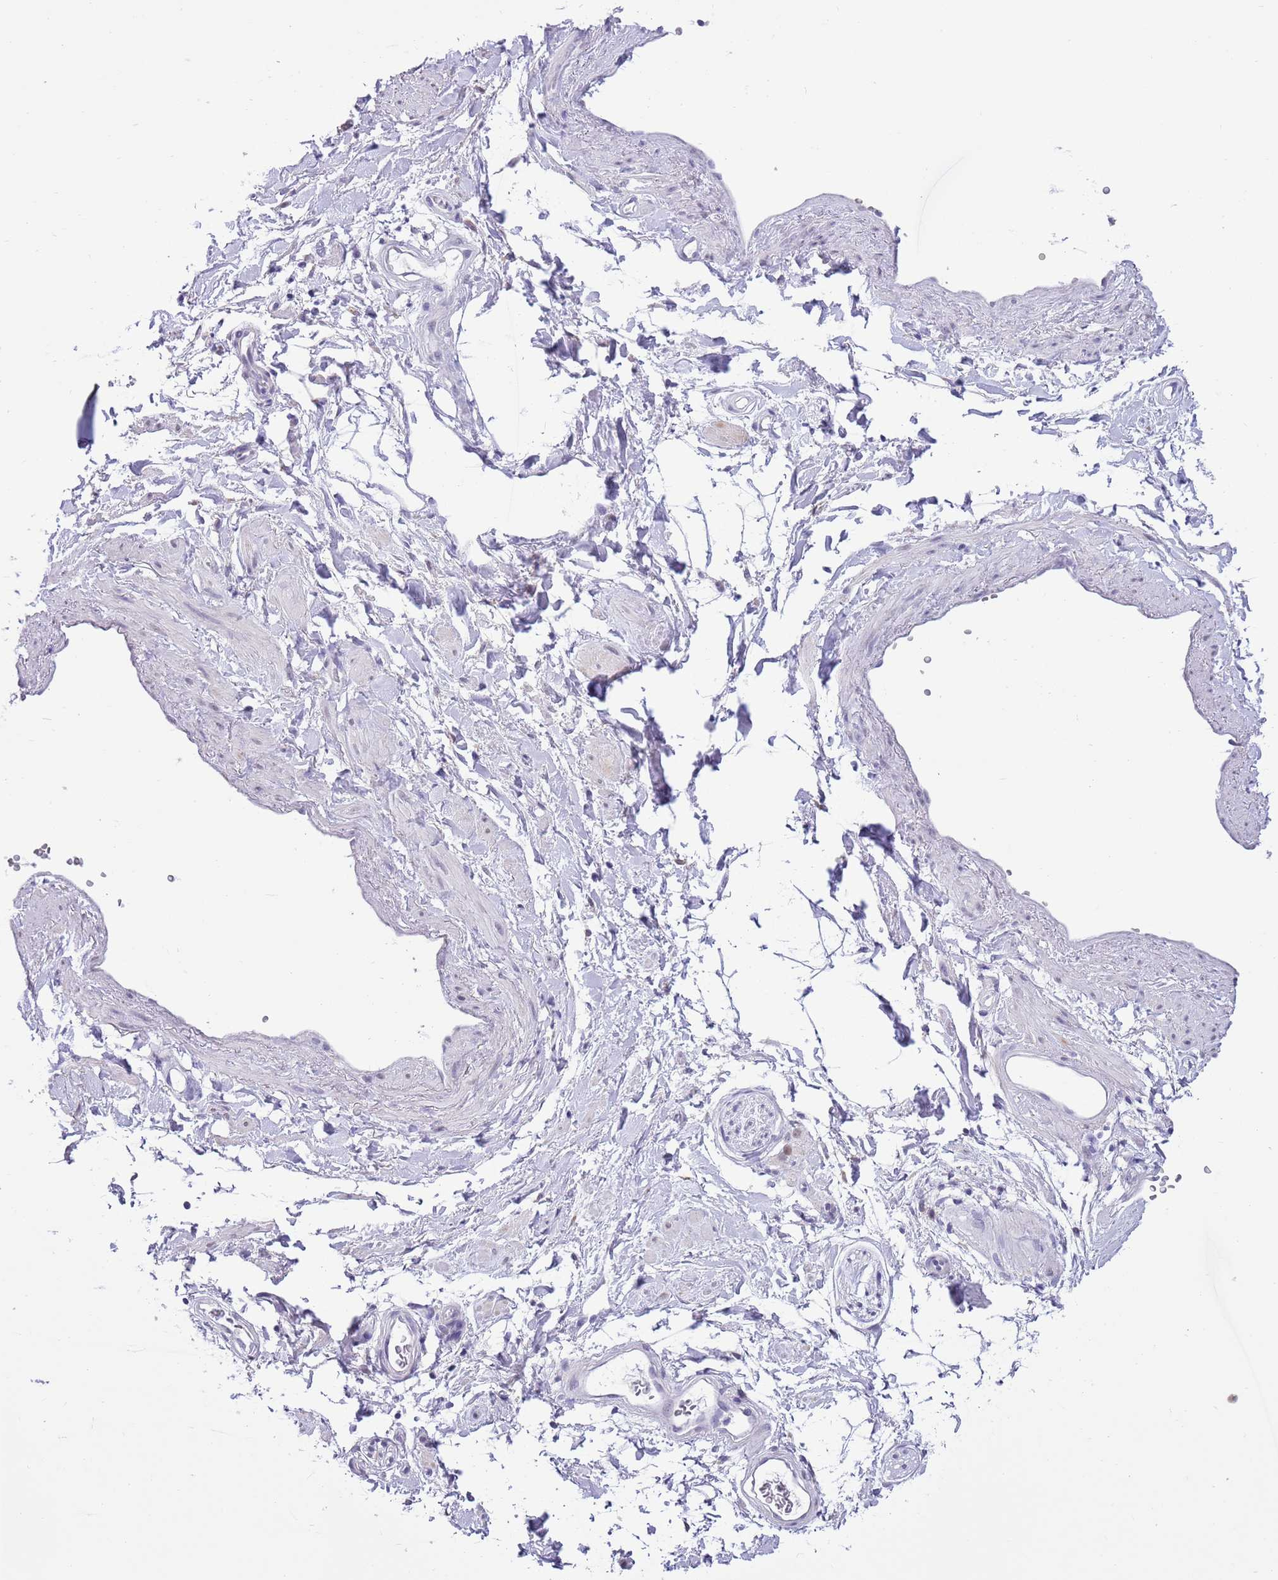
{"staining": {"intensity": "negative", "quantity": "none", "location": "none"}, "tissue": "adipose tissue", "cell_type": "Adipocytes", "image_type": "normal", "snomed": [{"axis": "morphology", "description": "Normal tissue, NOS"}, {"axis": "topography", "description": "Soft tissue"}, {"axis": "topography", "description": "Adipose tissue"}, {"axis": "topography", "description": "Vascular tissue"}, {"axis": "topography", "description": "Peripheral nerve tissue"}], "caption": "Immunohistochemistry (IHC) image of normal human adipose tissue stained for a protein (brown), which demonstrates no positivity in adipocytes.", "gene": "PPP1R17", "patient": {"sex": "male", "age": 74}}